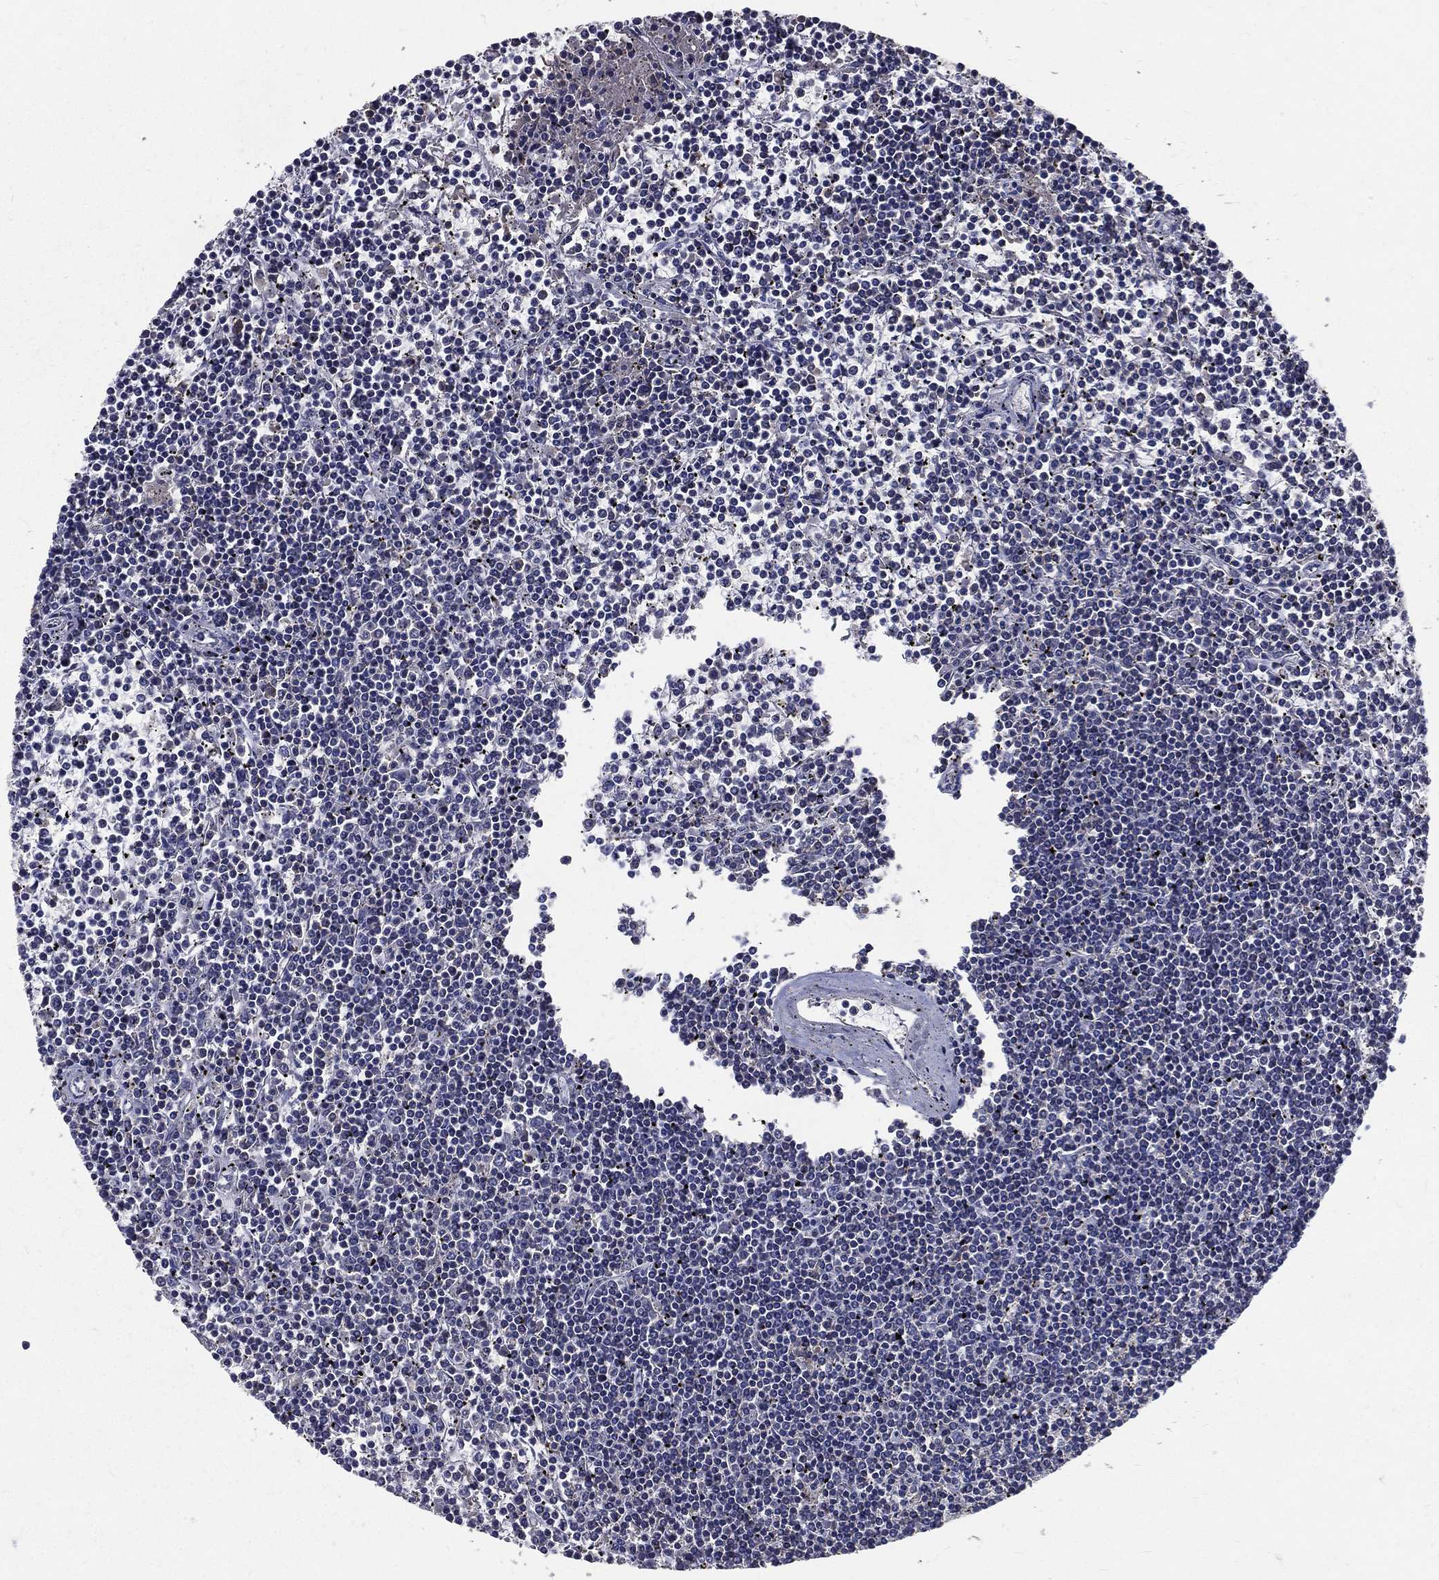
{"staining": {"intensity": "negative", "quantity": "none", "location": "none"}, "tissue": "lymphoma", "cell_type": "Tumor cells", "image_type": "cancer", "snomed": [{"axis": "morphology", "description": "Malignant lymphoma, non-Hodgkin's type, Low grade"}, {"axis": "topography", "description": "Spleen"}], "caption": "Lymphoma stained for a protein using immunohistochemistry (IHC) displays no expression tumor cells.", "gene": "SERPINB2", "patient": {"sex": "female", "age": 19}}